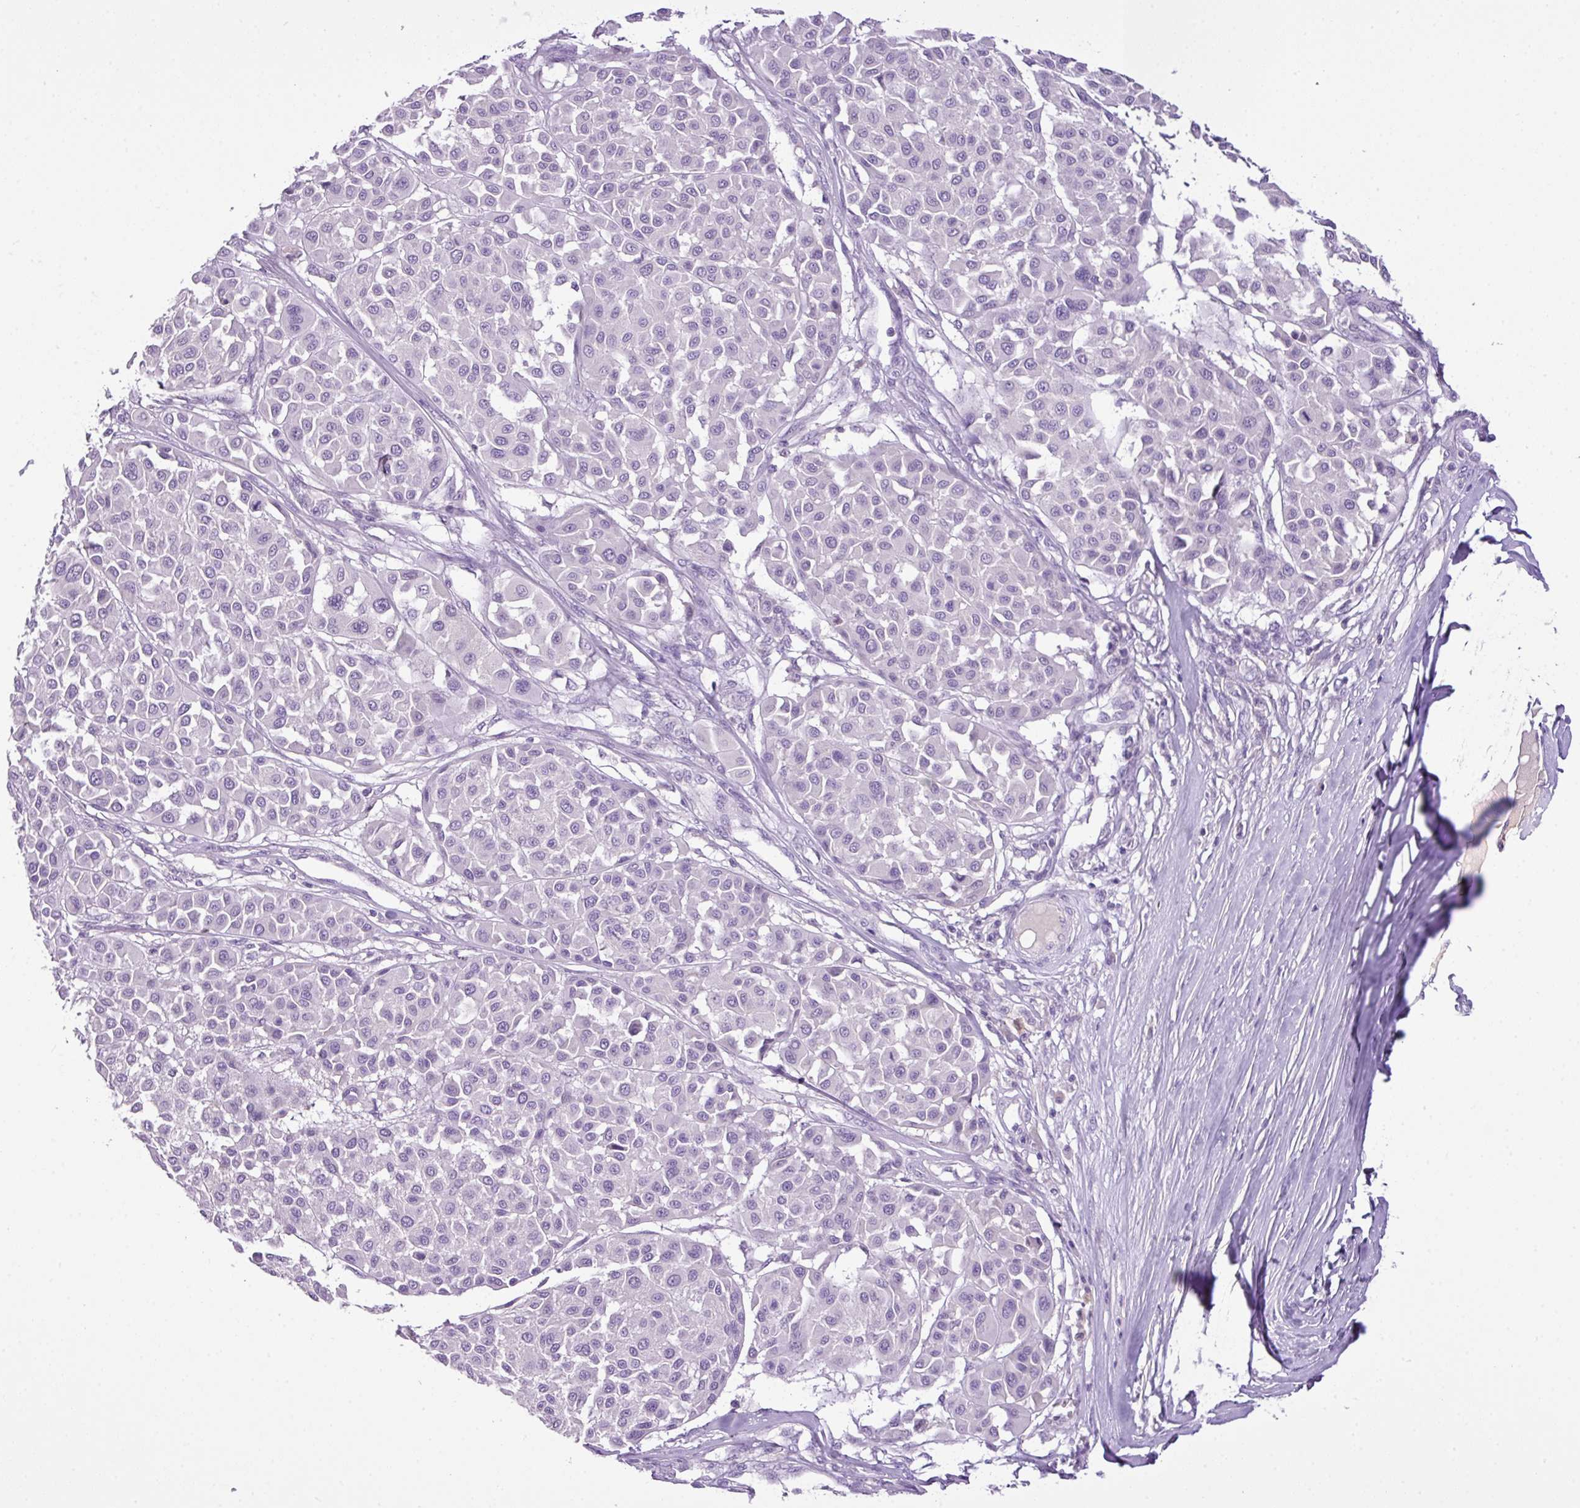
{"staining": {"intensity": "negative", "quantity": "none", "location": "none"}, "tissue": "melanoma", "cell_type": "Tumor cells", "image_type": "cancer", "snomed": [{"axis": "morphology", "description": "Malignant melanoma, Metastatic site"}, {"axis": "topography", "description": "Soft tissue"}], "caption": "IHC of melanoma demonstrates no positivity in tumor cells.", "gene": "HTR3E", "patient": {"sex": "male", "age": 41}}